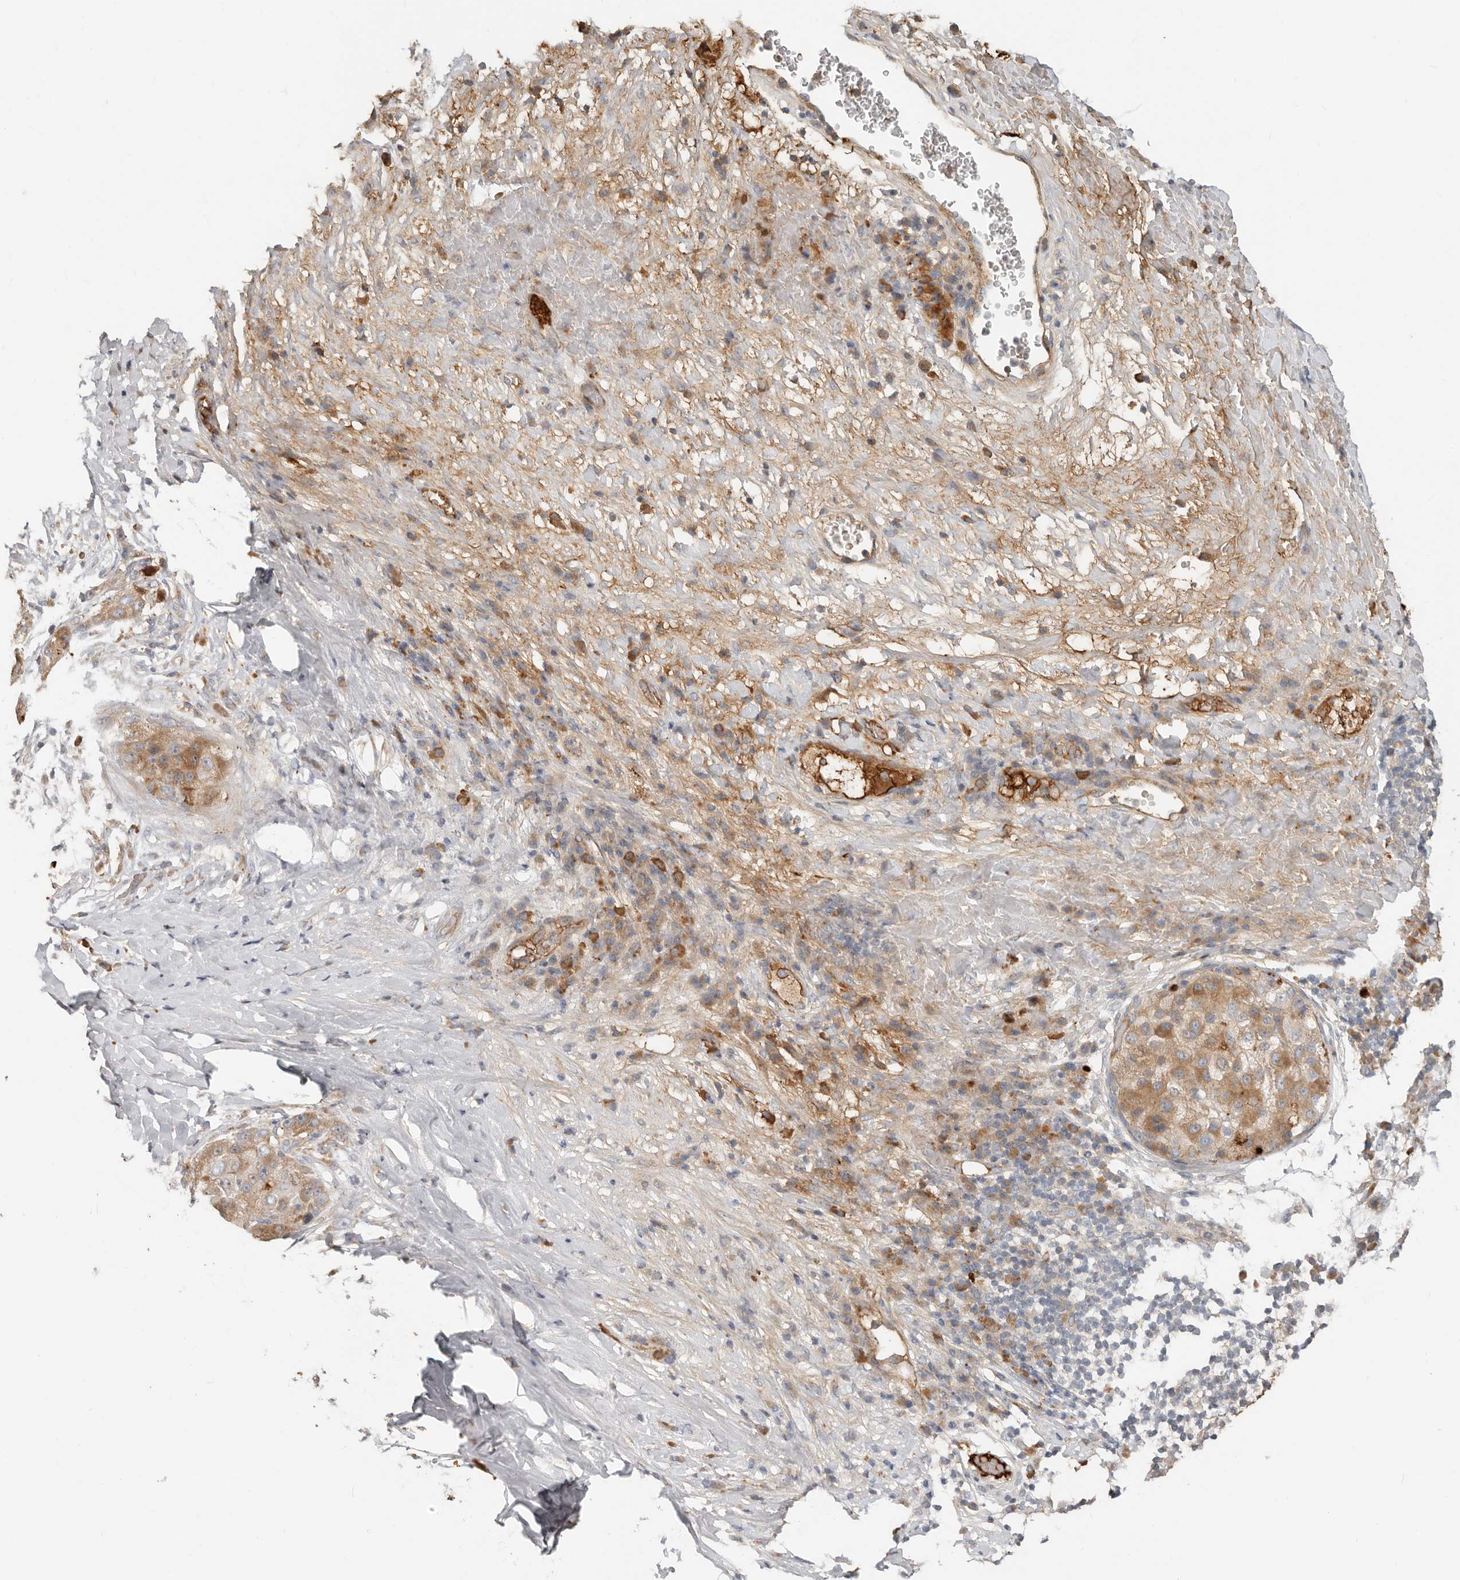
{"staining": {"intensity": "moderate", "quantity": ">75%", "location": "cytoplasmic/membranous"}, "tissue": "liver cancer", "cell_type": "Tumor cells", "image_type": "cancer", "snomed": [{"axis": "morphology", "description": "Carcinoma, Hepatocellular, NOS"}, {"axis": "topography", "description": "Liver"}], "caption": "High-magnification brightfield microscopy of hepatocellular carcinoma (liver) stained with DAB (brown) and counterstained with hematoxylin (blue). tumor cells exhibit moderate cytoplasmic/membranous positivity is appreciated in about>75% of cells. The protein of interest is shown in brown color, while the nuclei are stained blue.", "gene": "MTFR2", "patient": {"sex": "male", "age": 80}}